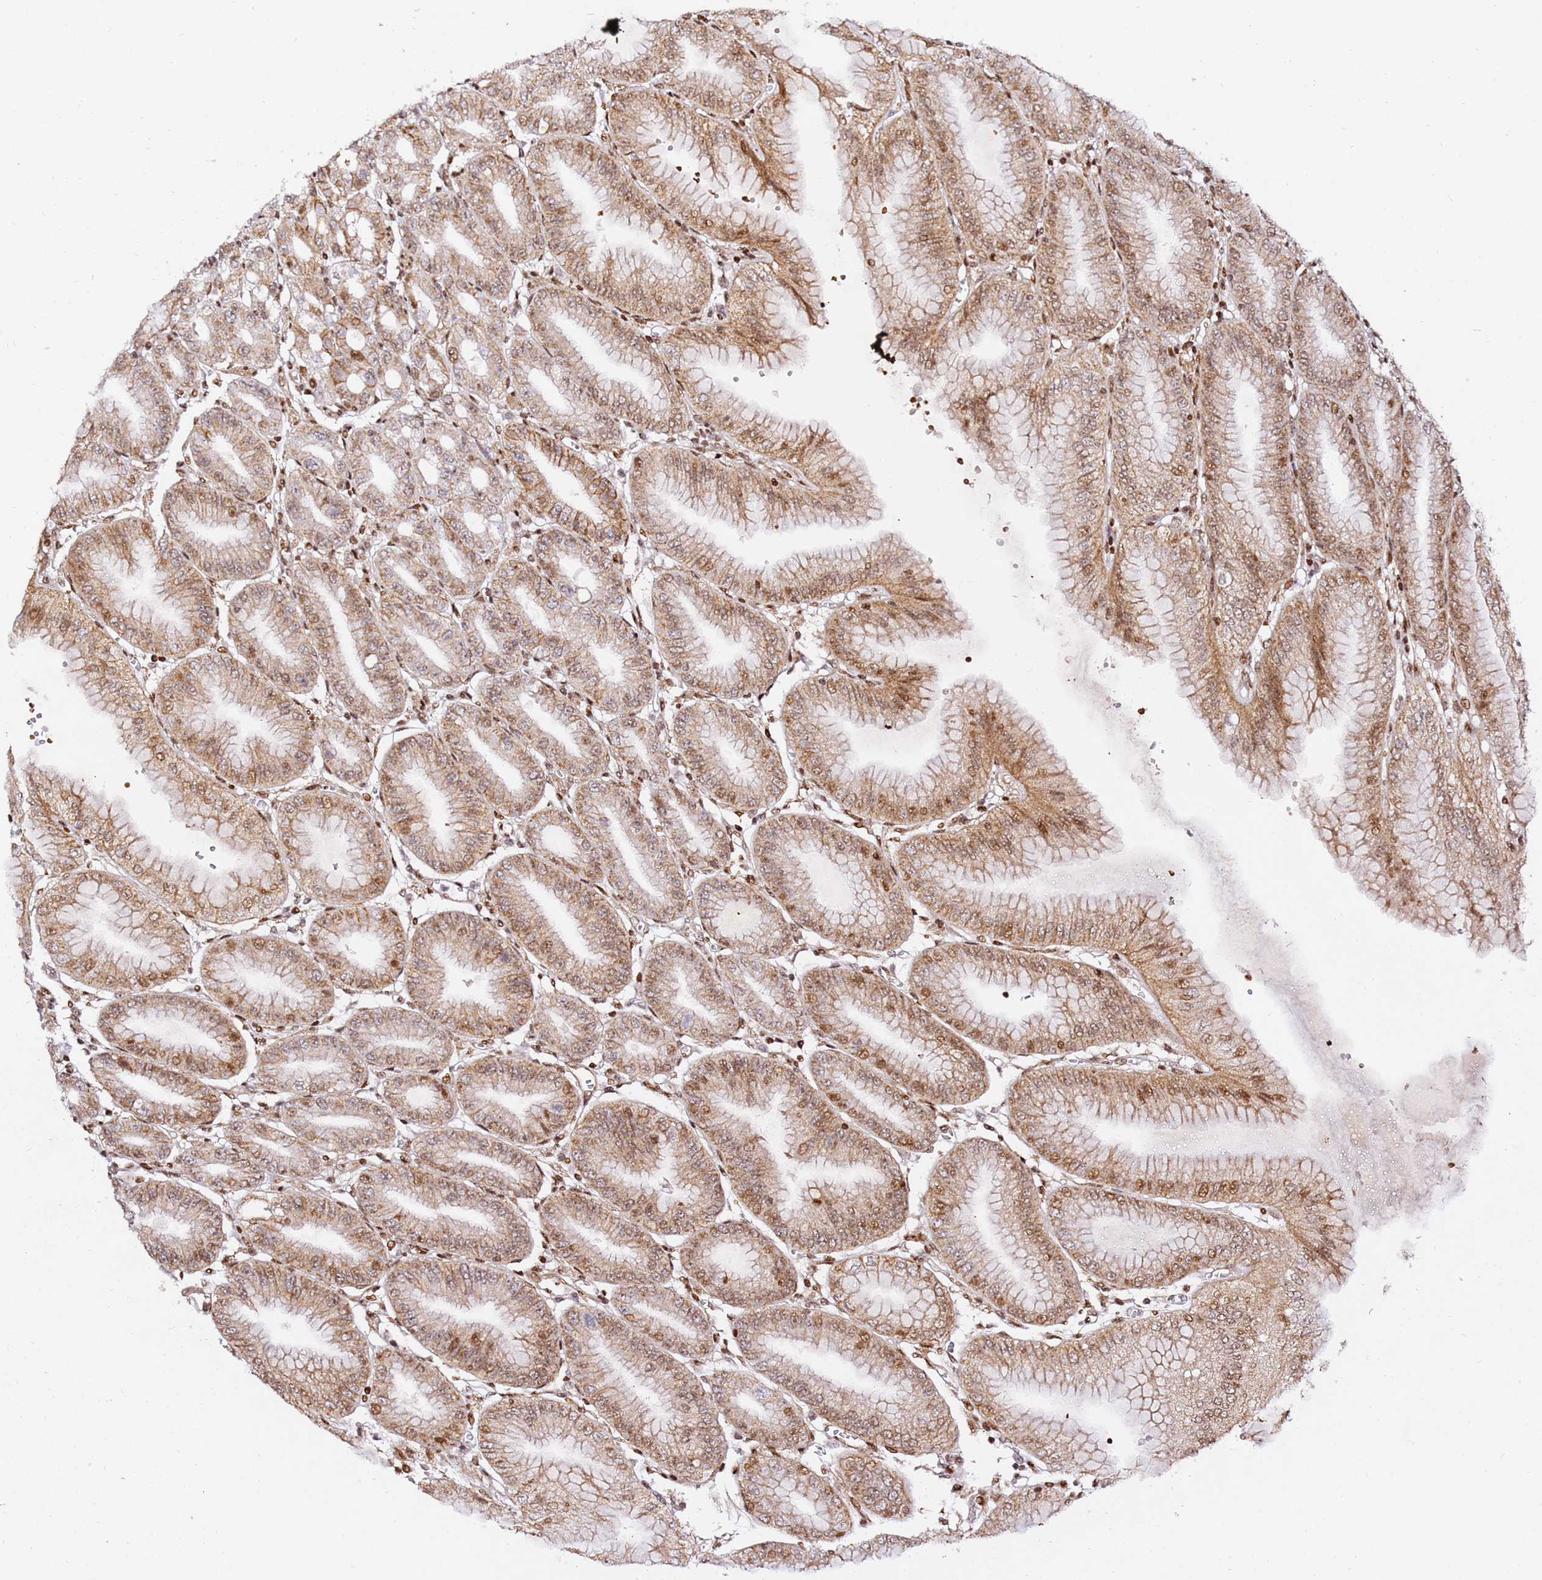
{"staining": {"intensity": "moderate", "quantity": ">75%", "location": "cytoplasmic/membranous,nuclear"}, "tissue": "stomach", "cell_type": "Glandular cells", "image_type": "normal", "snomed": [{"axis": "morphology", "description": "Normal tissue, NOS"}, {"axis": "topography", "description": "Stomach, lower"}], "caption": "Human stomach stained with a protein marker displays moderate staining in glandular cells.", "gene": "GBP2", "patient": {"sex": "male", "age": 71}}